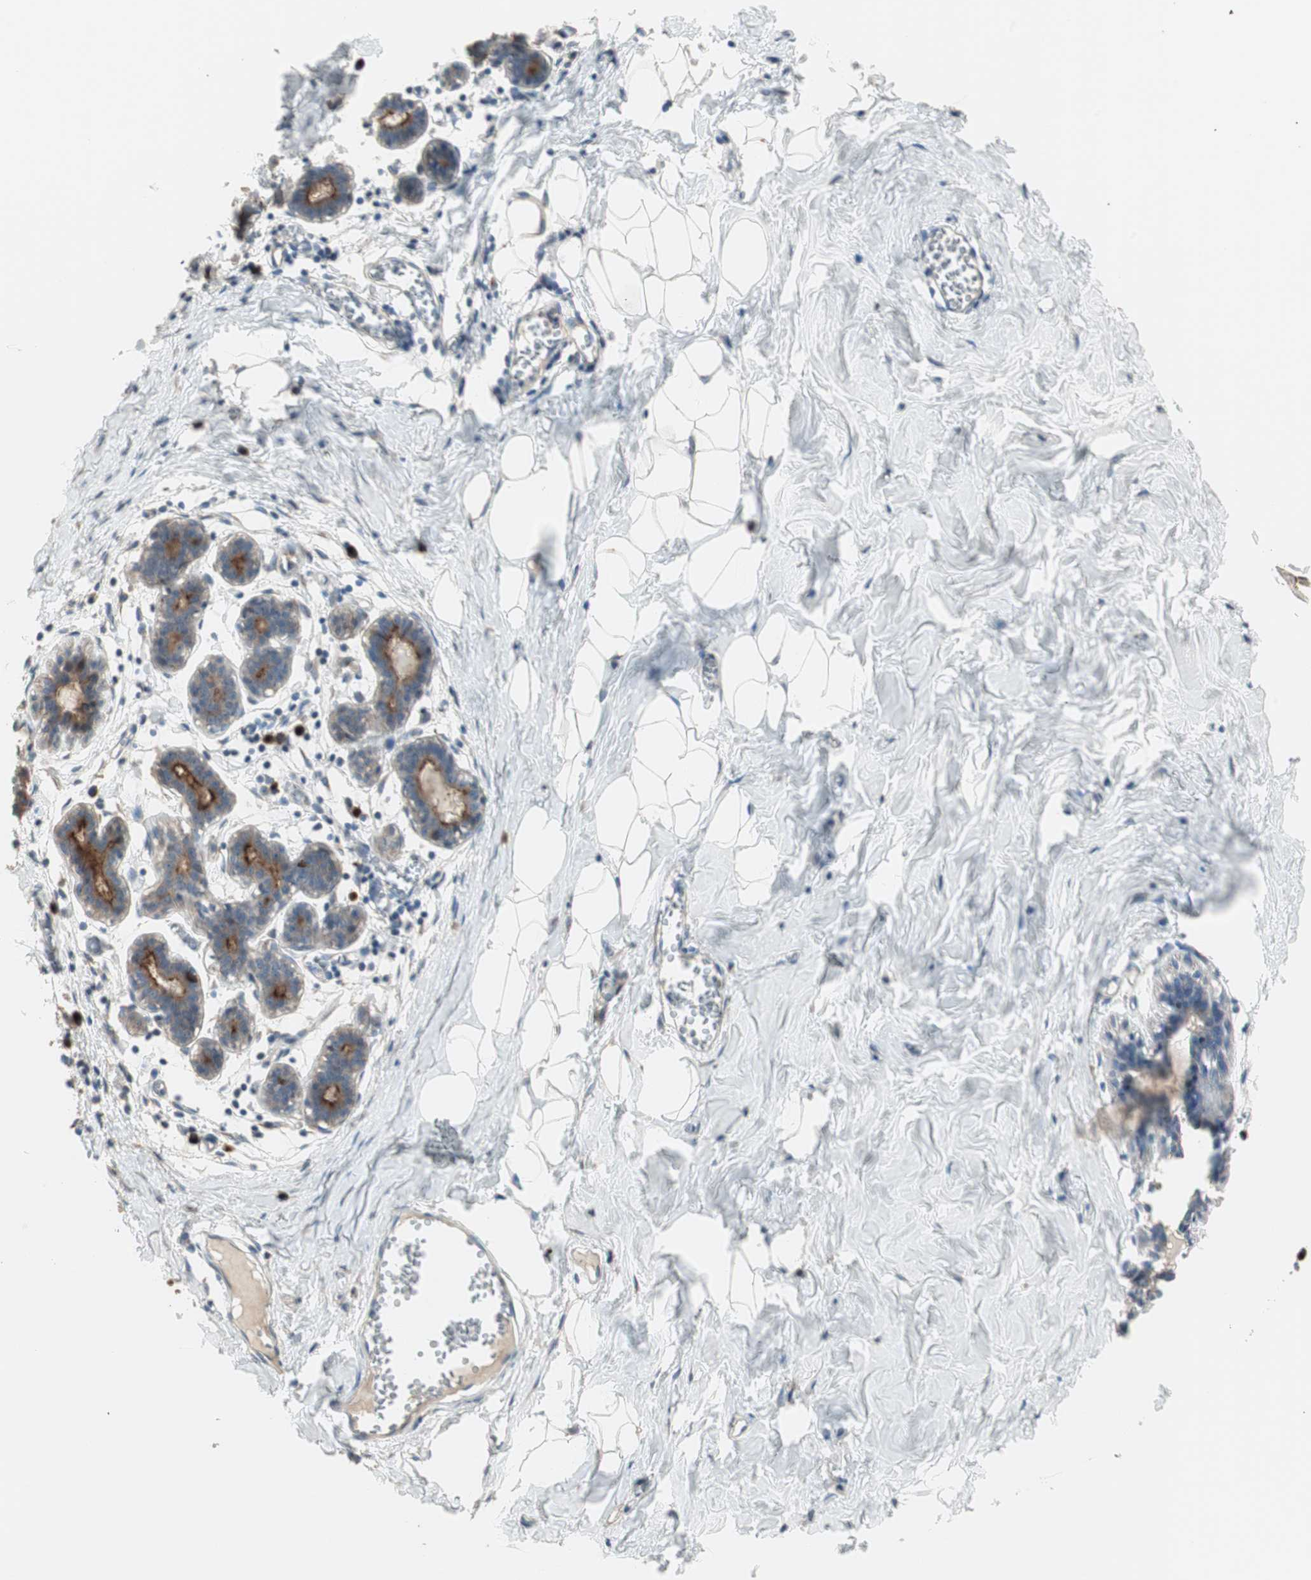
{"staining": {"intensity": "negative", "quantity": "none", "location": "none"}, "tissue": "breast", "cell_type": "Adipocytes", "image_type": "normal", "snomed": [{"axis": "morphology", "description": "Normal tissue, NOS"}, {"axis": "topography", "description": "Breast"}], "caption": "The photomicrograph displays no staining of adipocytes in normal breast.", "gene": "RARRES1", "patient": {"sex": "female", "age": 27}}